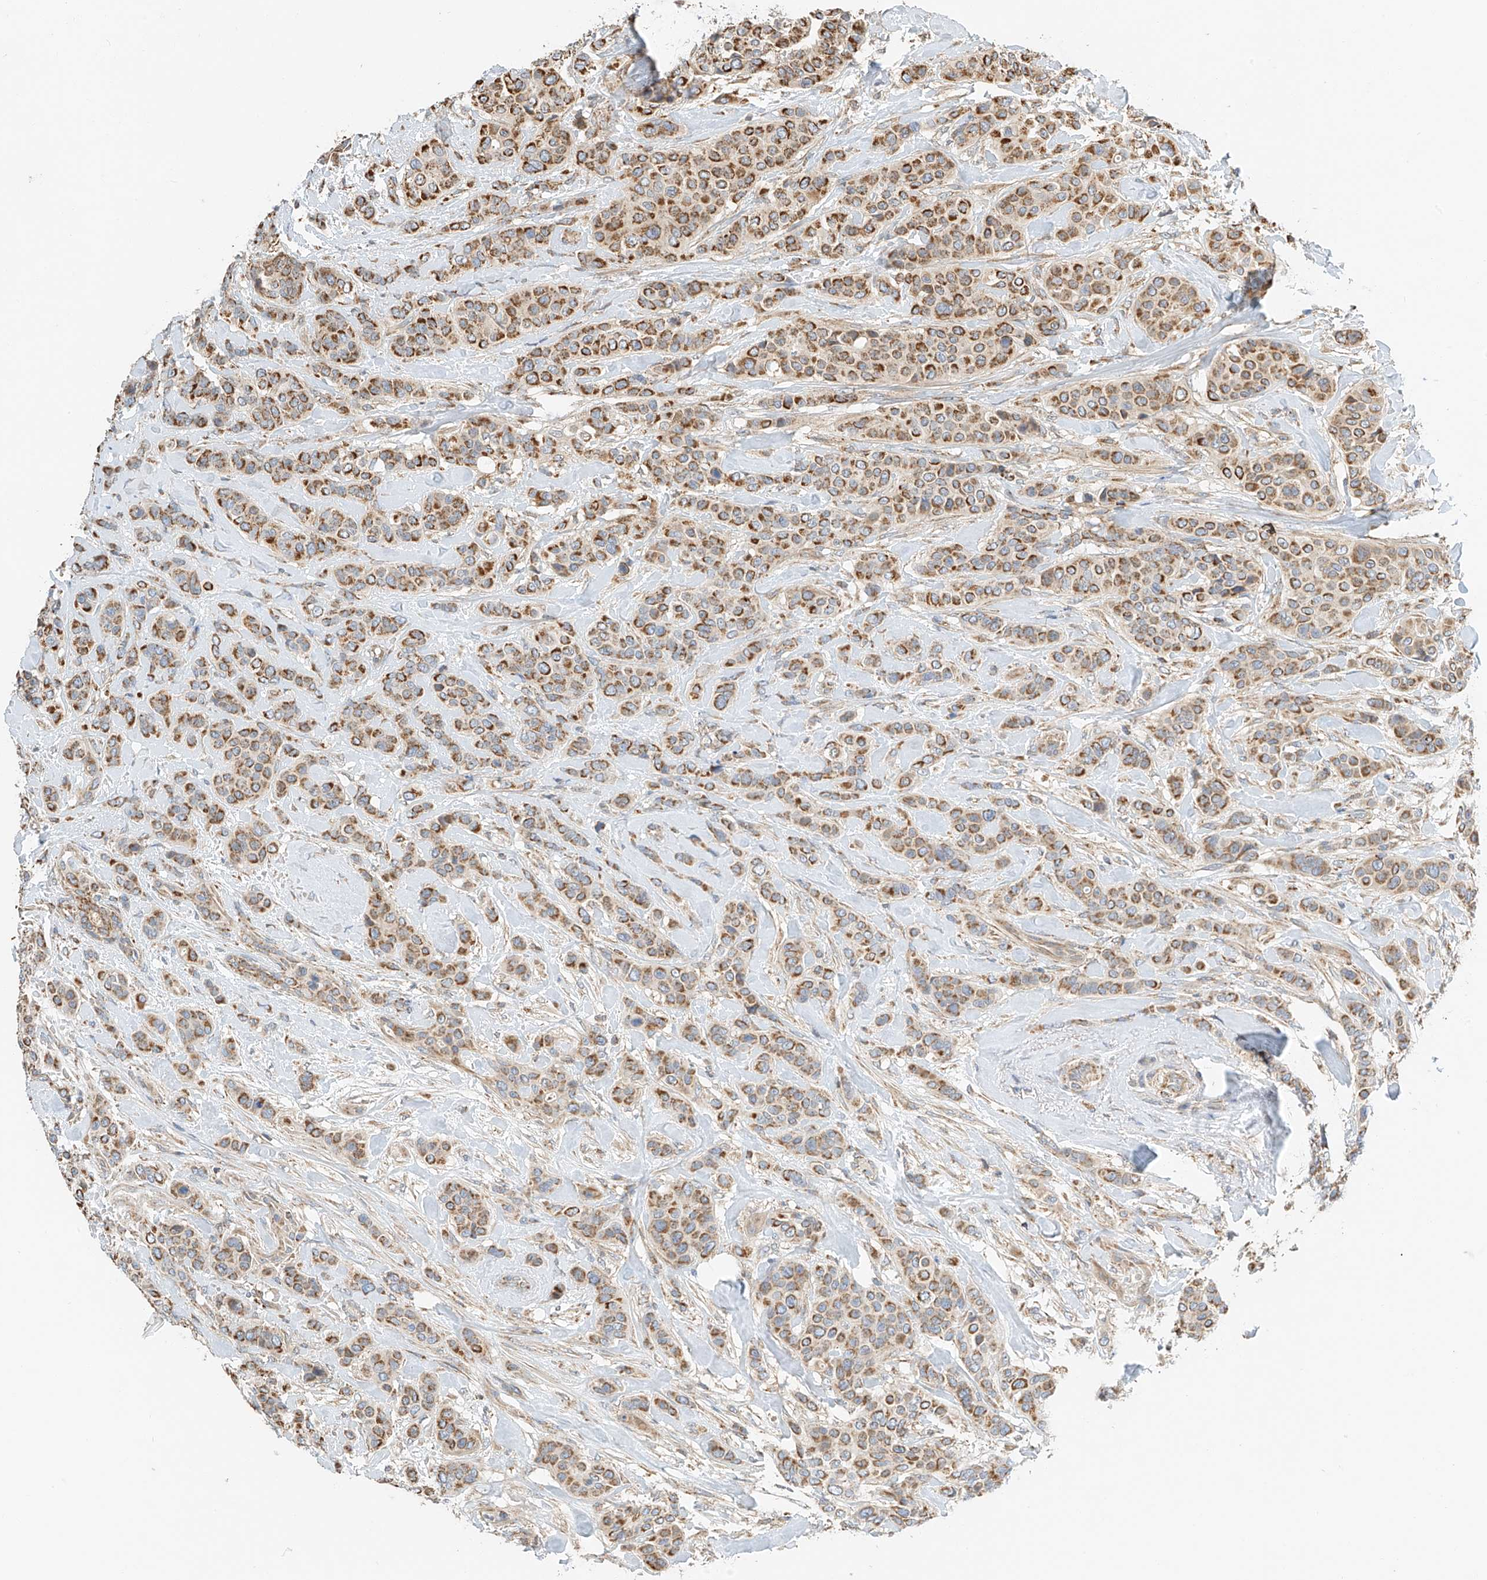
{"staining": {"intensity": "moderate", "quantity": ">75%", "location": "cytoplasmic/membranous"}, "tissue": "breast cancer", "cell_type": "Tumor cells", "image_type": "cancer", "snomed": [{"axis": "morphology", "description": "Lobular carcinoma"}, {"axis": "topography", "description": "Breast"}], "caption": "Immunohistochemistry (IHC) histopathology image of neoplastic tissue: human lobular carcinoma (breast) stained using immunohistochemistry (IHC) displays medium levels of moderate protein expression localized specifically in the cytoplasmic/membranous of tumor cells, appearing as a cytoplasmic/membranous brown color.", "gene": "YIPF7", "patient": {"sex": "female", "age": 51}}